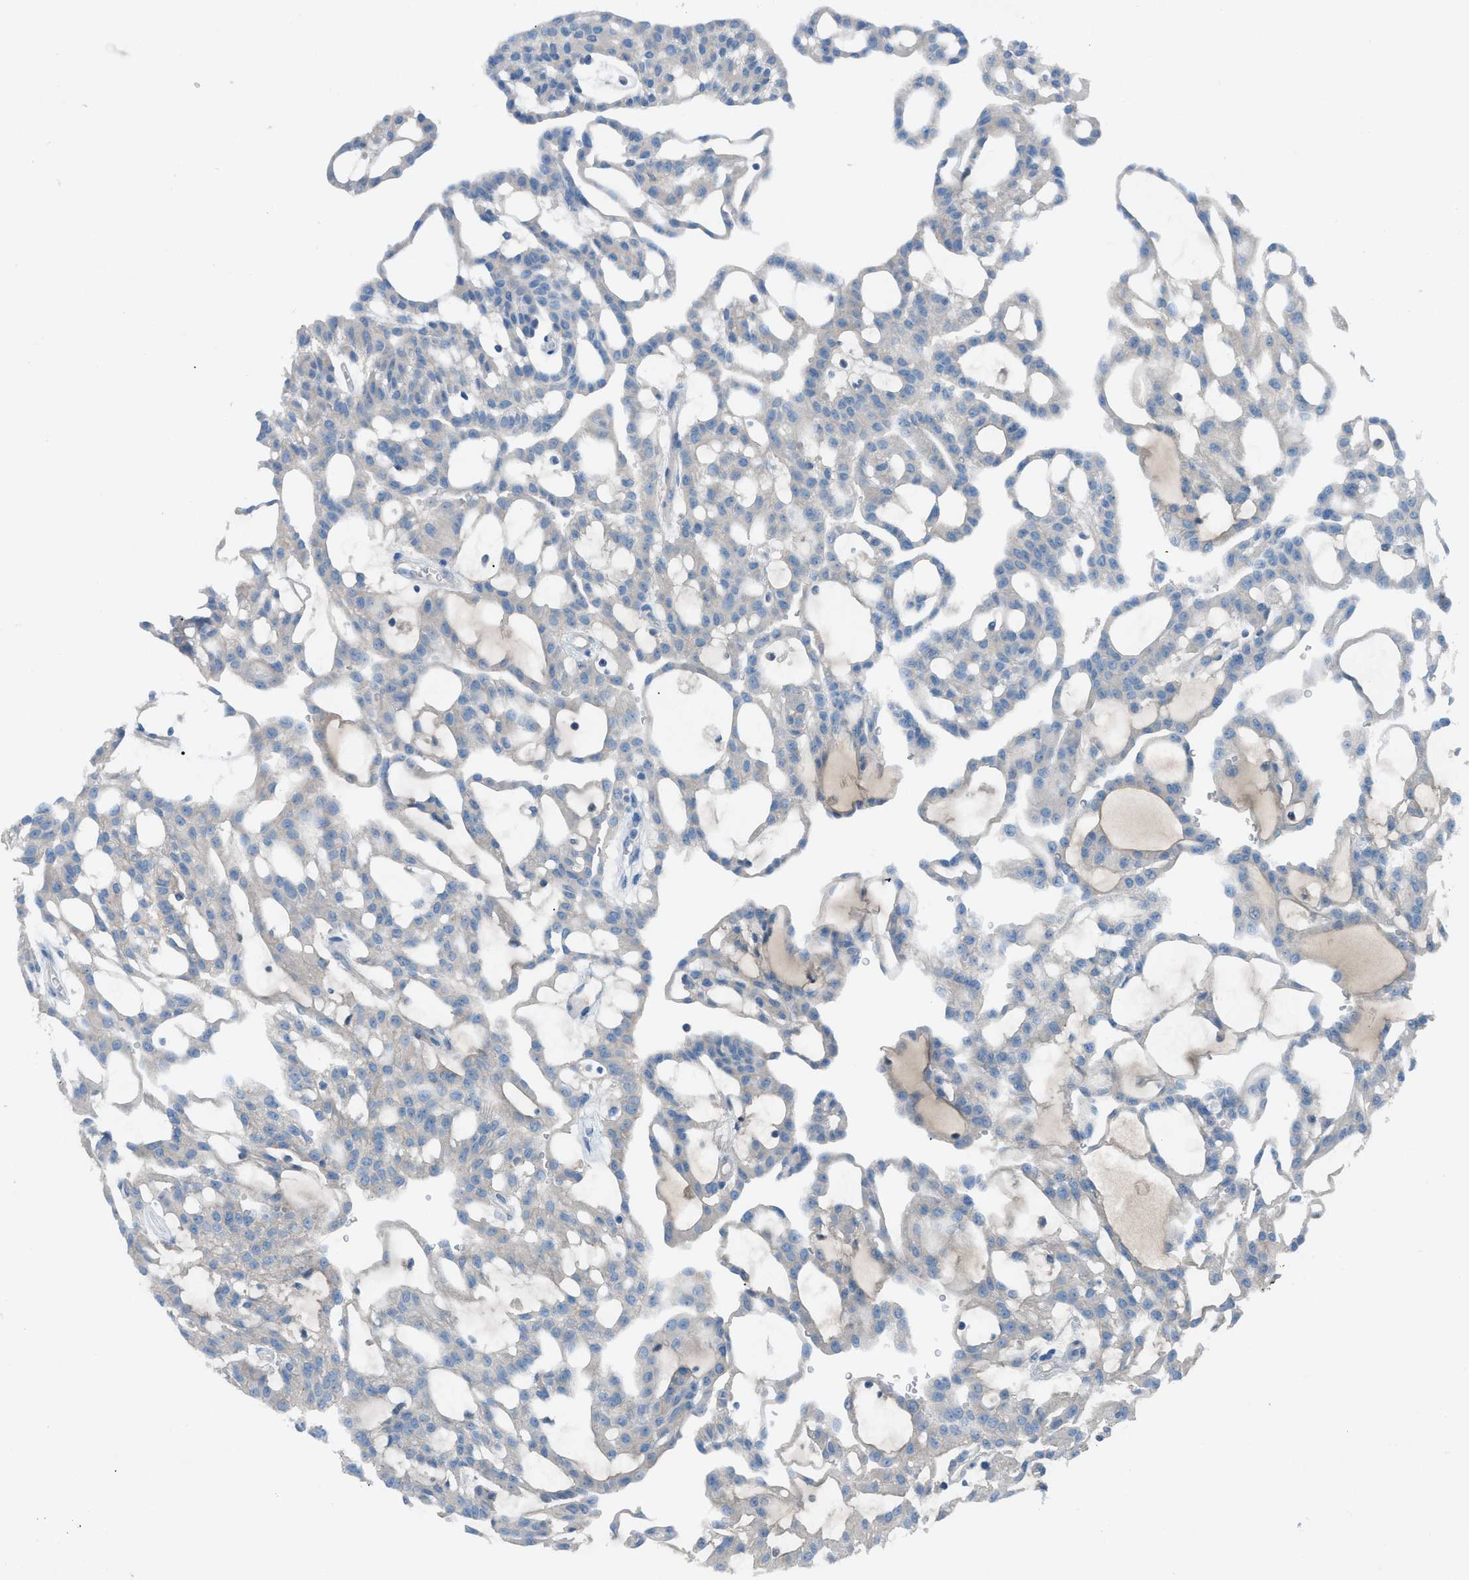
{"staining": {"intensity": "weak", "quantity": ">75%", "location": "cytoplasmic/membranous"}, "tissue": "renal cancer", "cell_type": "Tumor cells", "image_type": "cancer", "snomed": [{"axis": "morphology", "description": "Adenocarcinoma, NOS"}, {"axis": "topography", "description": "Kidney"}], "caption": "Weak cytoplasmic/membranous protein positivity is present in about >75% of tumor cells in renal adenocarcinoma.", "gene": "C5AR2", "patient": {"sex": "male", "age": 63}}